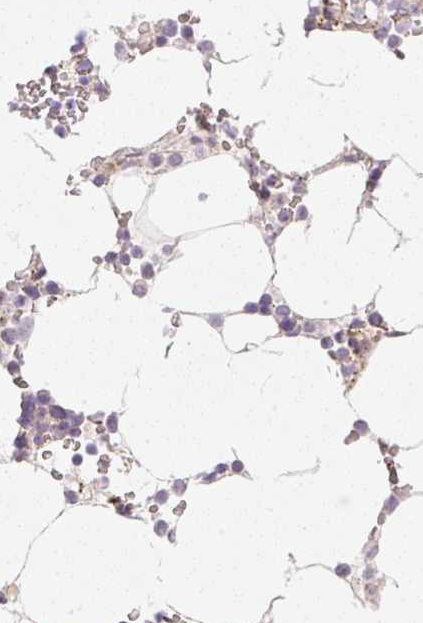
{"staining": {"intensity": "negative", "quantity": "none", "location": "none"}, "tissue": "bone marrow", "cell_type": "Hematopoietic cells", "image_type": "normal", "snomed": [{"axis": "morphology", "description": "Normal tissue, NOS"}, {"axis": "topography", "description": "Bone marrow"}], "caption": "IHC photomicrograph of benign human bone marrow stained for a protein (brown), which shows no positivity in hematopoietic cells.", "gene": "AAR2", "patient": {"sex": "male", "age": 64}}